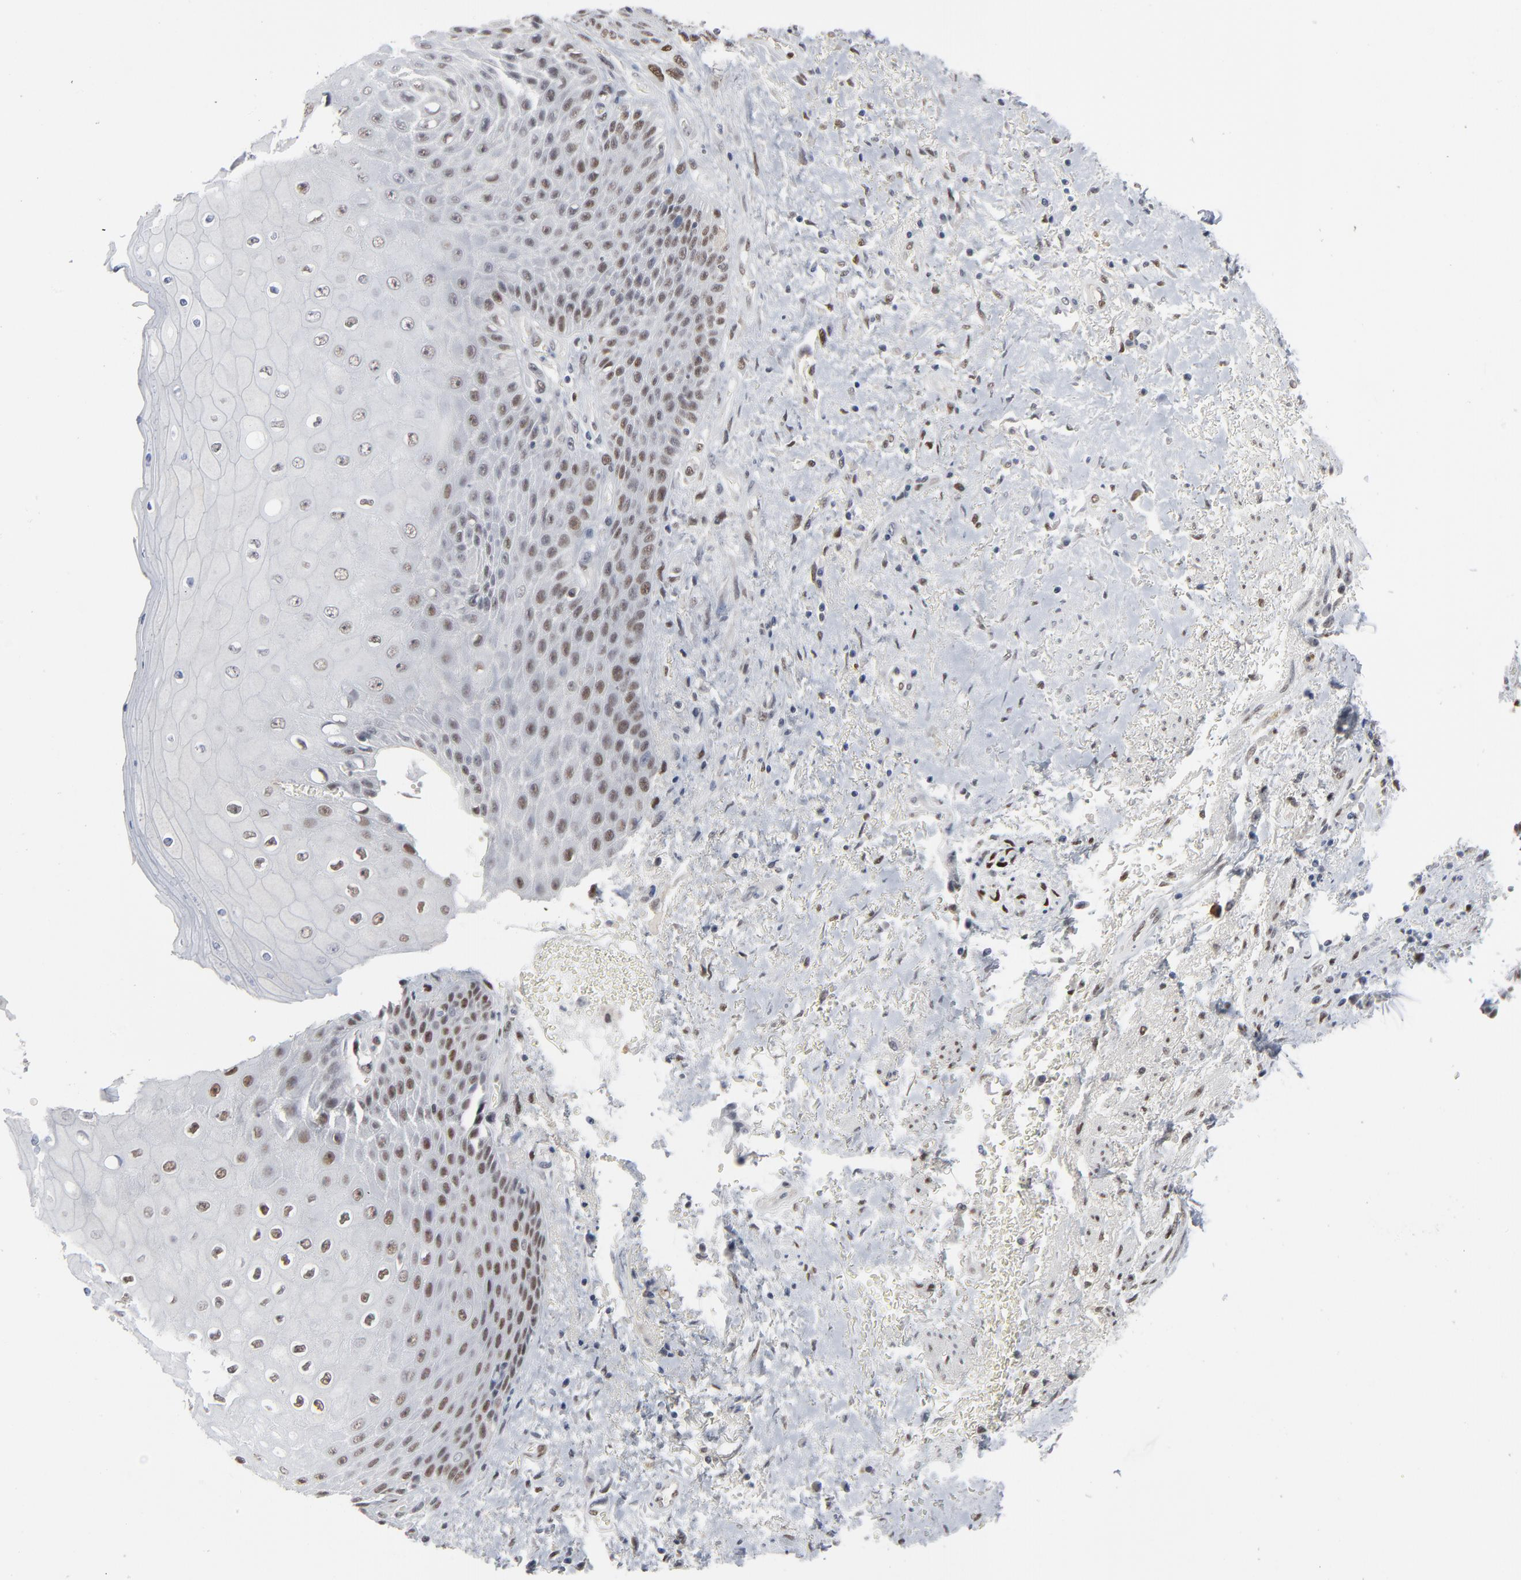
{"staining": {"intensity": "moderate", "quantity": "25%-75%", "location": "nuclear"}, "tissue": "skin", "cell_type": "Epidermal cells", "image_type": "normal", "snomed": [{"axis": "morphology", "description": "Normal tissue, NOS"}, {"axis": "topography", "description": "Anal"}], "caption": "Normal skin was stained to show a protein in brown. There is medium levels of moderate nuclear expression in about 25%-75% of epidermal cells. Immunohistochemistry (ihc) stains the protein in brown and the nuclei are stained blue.", "gene": "ATF7", "patient": {"sex": "female", "age": 46}}